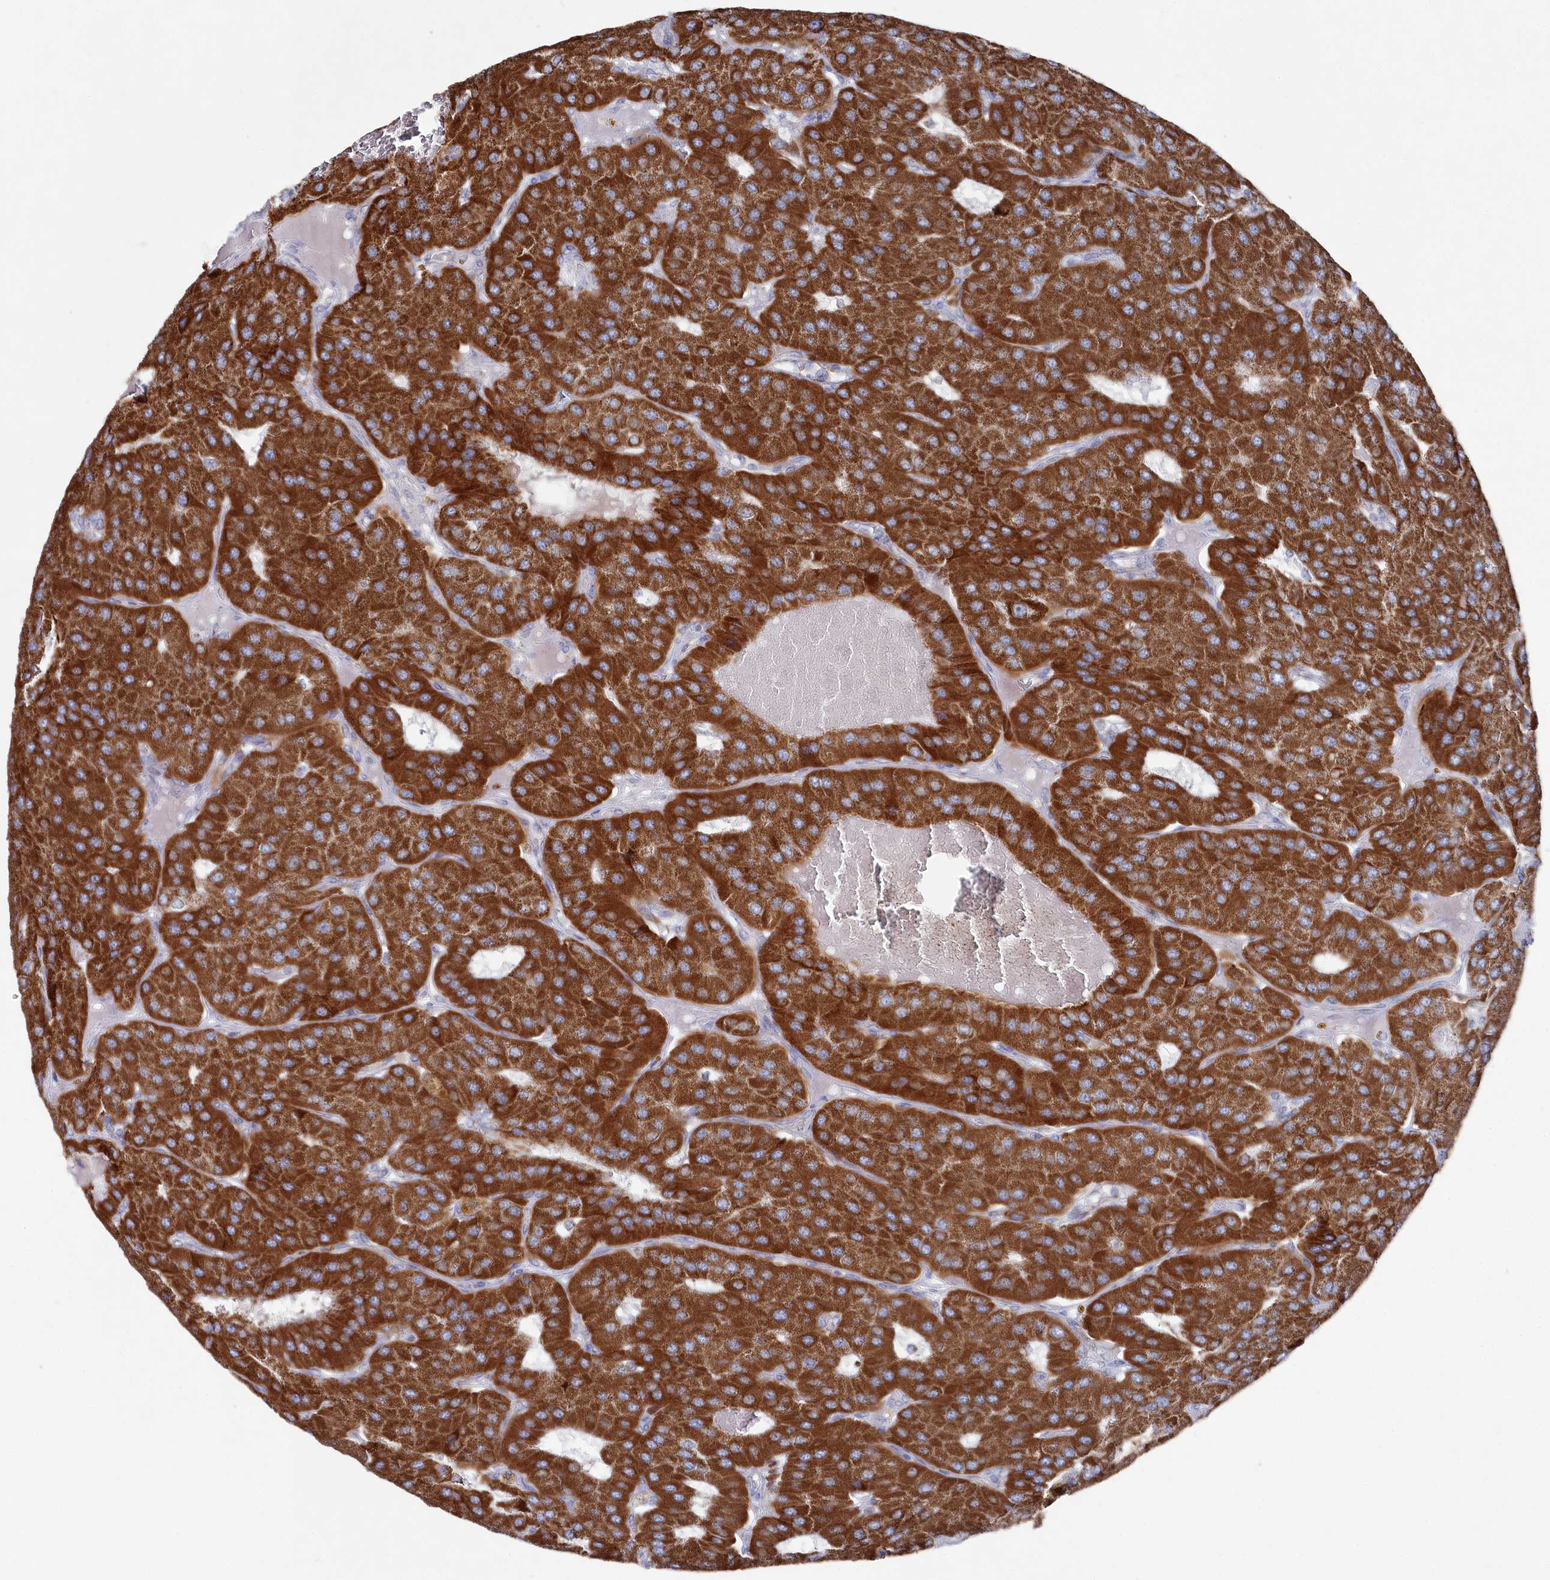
{"staining": {"intensity": "strong", "quantity": ">75%", "location": "cytoplasmic/membranous"}, "tissue": "parathyroid gland", "cell_type": "Glandular cells", "image_type": "normal", "snomed": [{"axis": "morphology", "description": "Normal tissue, NOS"}, {"axis": "morphology", "description": "Adenoma, NOS"}, {"axis": "topography", "description": "Parathyroid gland"}], "caption": "Immunohistochemistry (IHC) histopathology image of benign human parathyroid gland stained for a protein (brown), which reveals high levels of strong cytoplasmic/membranous staining in approximately >75% of glandular cells.", "gene": "GLS2", "patient": {"sex": "female", "age": 86}}